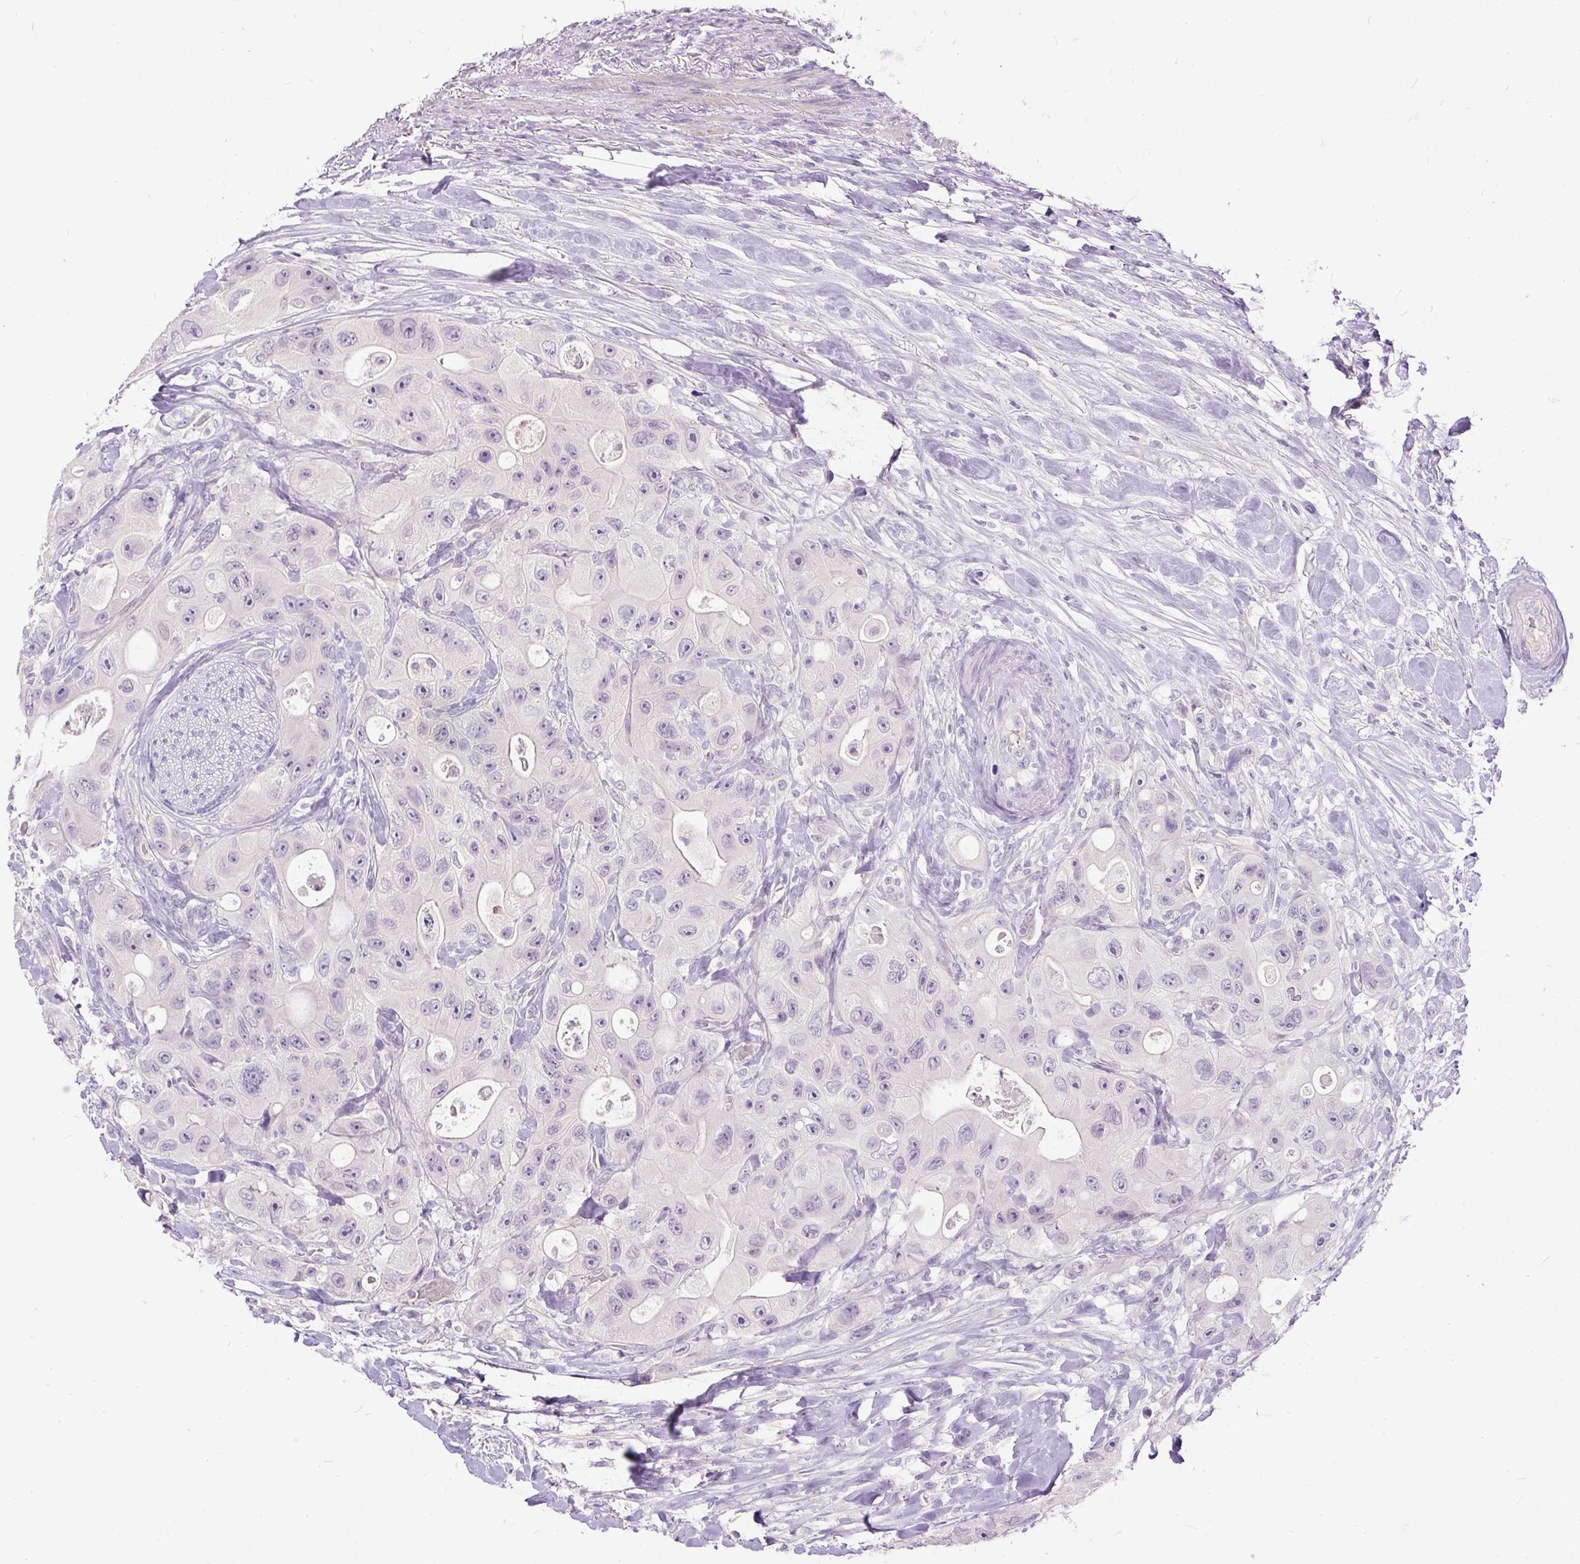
{"staining": {"intensity": "negative", "quantity": "none", "location": "none"}, "tissue": "colorectal cancer", "cell_type": "Tumor cells", "image_type": "cancer", "snomed": [{"axis": "morphology", "description": "Adenocarcinoma, NOS"}, {"axis": "topography", "description": "Colon"}], "caption": "Tumor cells show no significant expression in colorectal cancer.", "gene": "KRTAP20-3", "patient": {"sex": "female", "age": 46}}